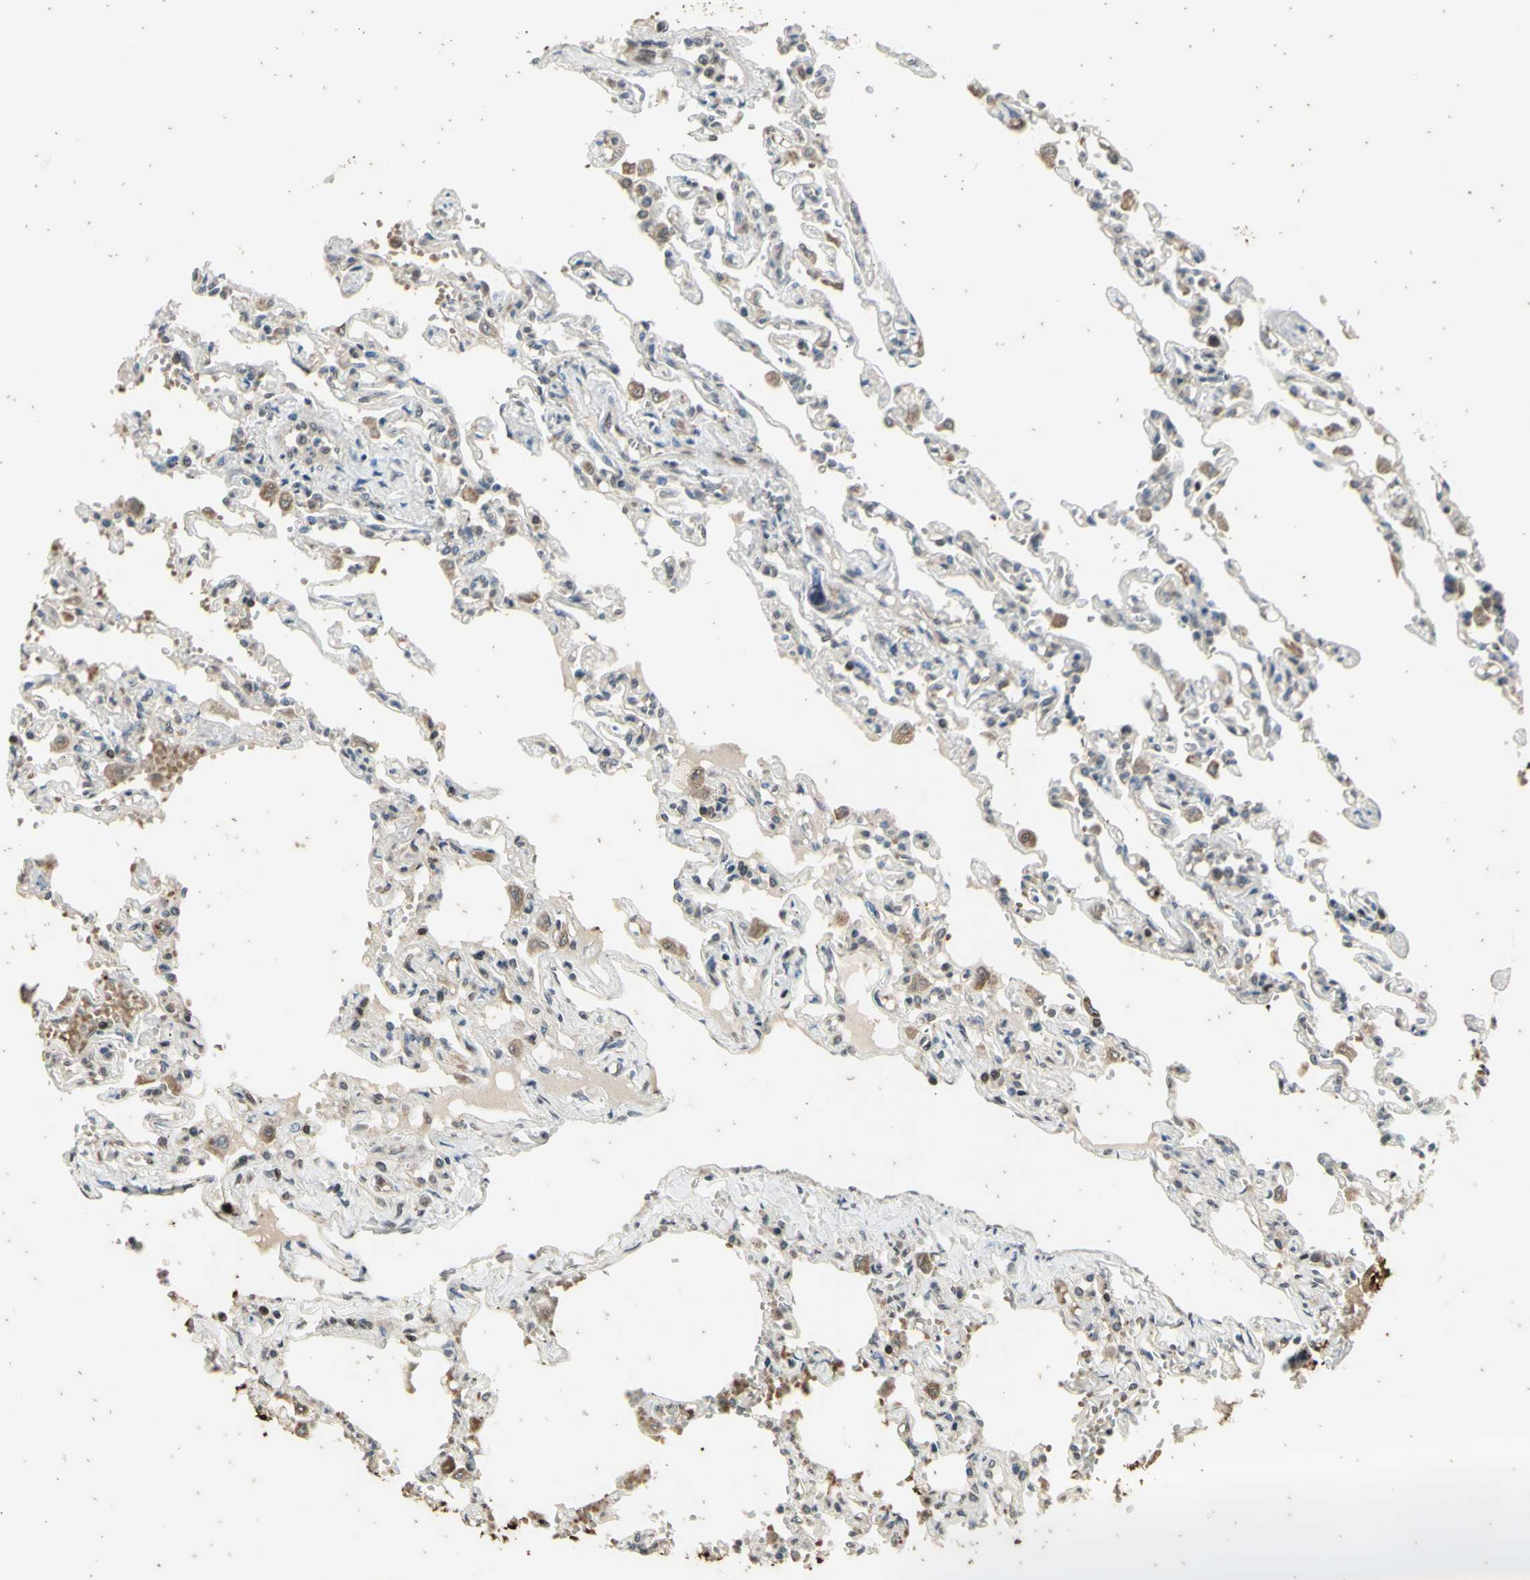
{"staining": {"intensity": "weak", "quantity": "<25%", "location": "cytoplasmic/membranous"}, "tissue": "lung", "cell_type": "Alveolar cells", "image_type": "normal", "snomed": [{"axis": "morphology", "description": "Normal tissue, NOS"}, {"axis": "topography", "description": "Lung"}], "caption": "Alveolar cells are negative for brown protein staining in benign lung. (Stains: DAB immunohistochemistry with hematoxylin counter stain, Microscopy: brightfield microscopy at high magnification).", "gene": "EFNB2", "patient": {"sex": "male", "age": 21}}